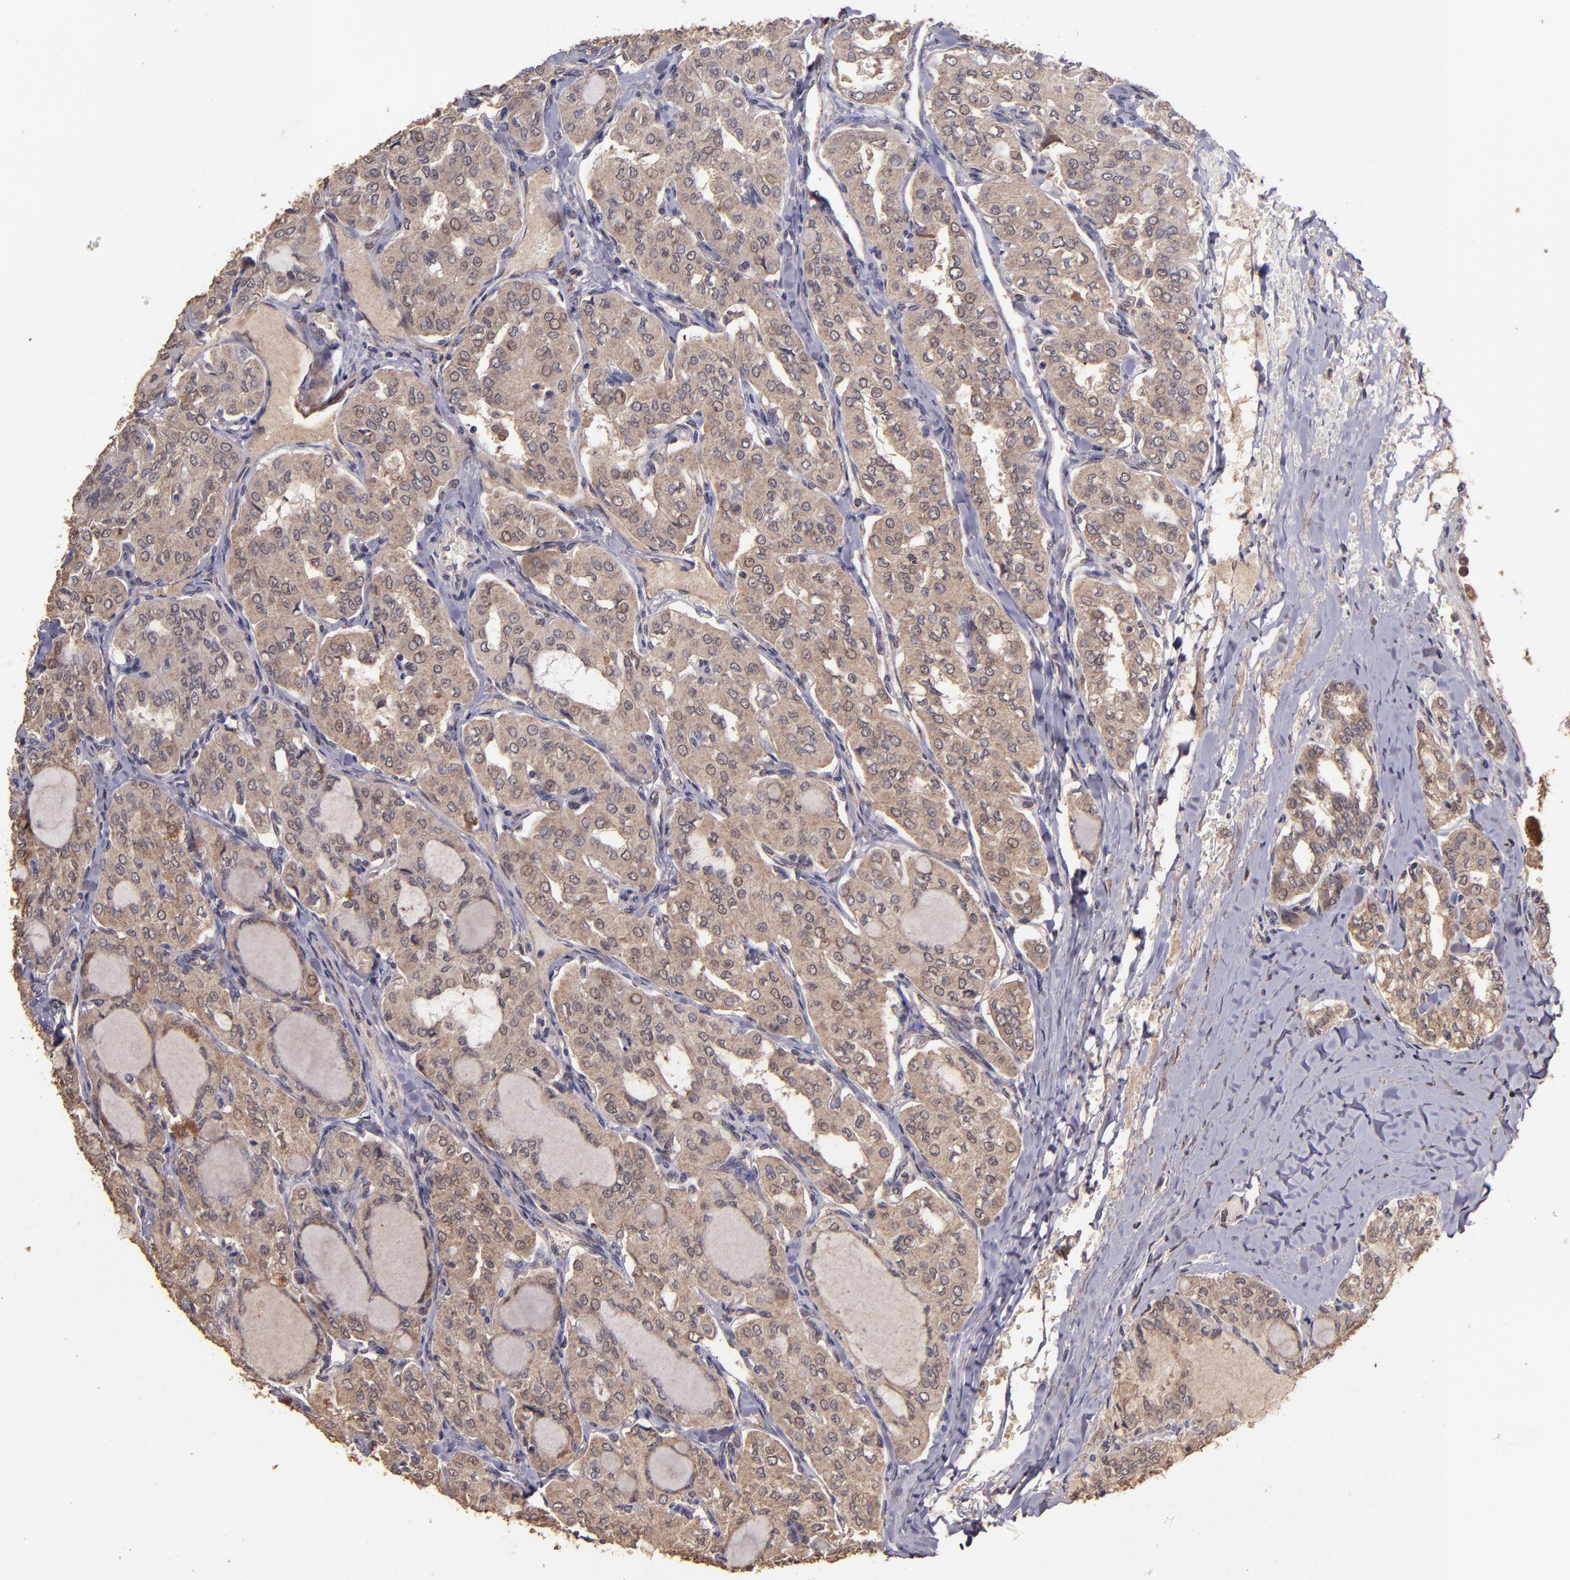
{"staining": {"intensity": "weak", "quantity": ">75%", "location": "cytoplasmic/membranous,nuclear"}, "tissue": "thyroid cancer", "cell_type": "Tumor cells", "image_type": "cancer", "snomed": [{"axis": "morphology", "description": "Papillary adenocarcinoma, NOS"}, {"axis": "topography", "description": "Thyroid gland"}], "caption": "Tumor cells display weak cytoplasmic/membranous and nuclear expression in approximately >75% of cells in thyroid cancer. The staining was performed using DAB, with brown indicating positive protein expression. Nuclei are stained blue with hematoxylin.", "gene": "HECTD1", "patient": {"sex": "male", "age": 20}}